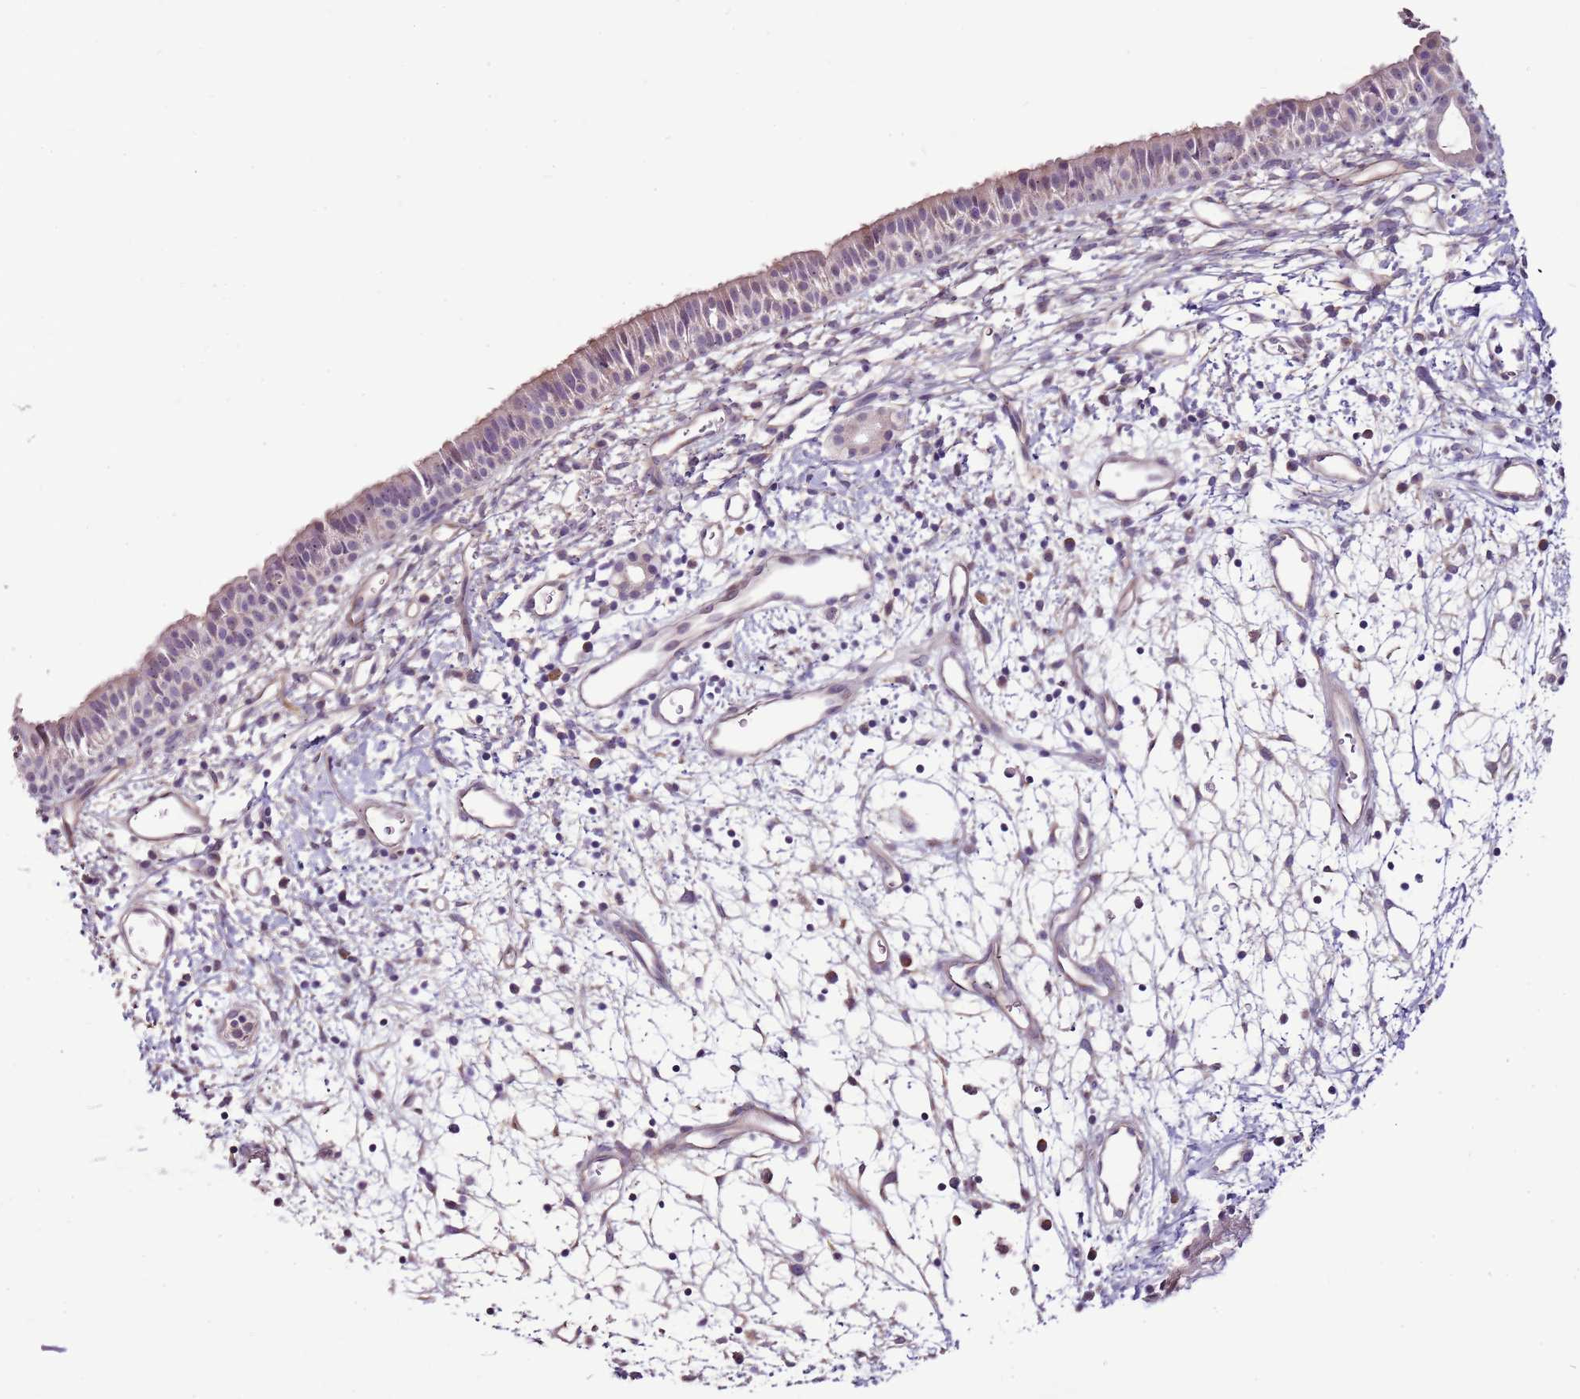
{"staining": {"intensity": "weak", "quantity": "<25%", "location": "cytoplasmic/membranous"}, "tissue": "nasopharynx", "cell_type": "Respiratory epithelial cells", "image_type": "normal", "snomed": [{"axis": "morphology", "description": "Normal tissue, NOS"}, {"axis": "topography", "description": "Nasopharynx"}], "caption": "IHC photomicrograph of benign nasopharynx: nasopharynx stained with DAB (3,3'-diaminobenzidine) exhibits no significant protein positivity in respiratory epithelial cells. Brightfield microscopy of immunohistochemistry (IHC) stained with DAB (brown) and hematoxylin (blue), captured at high magnification.", "gene": "NKX2", "patient": {"sex": "male", "age": 22}}